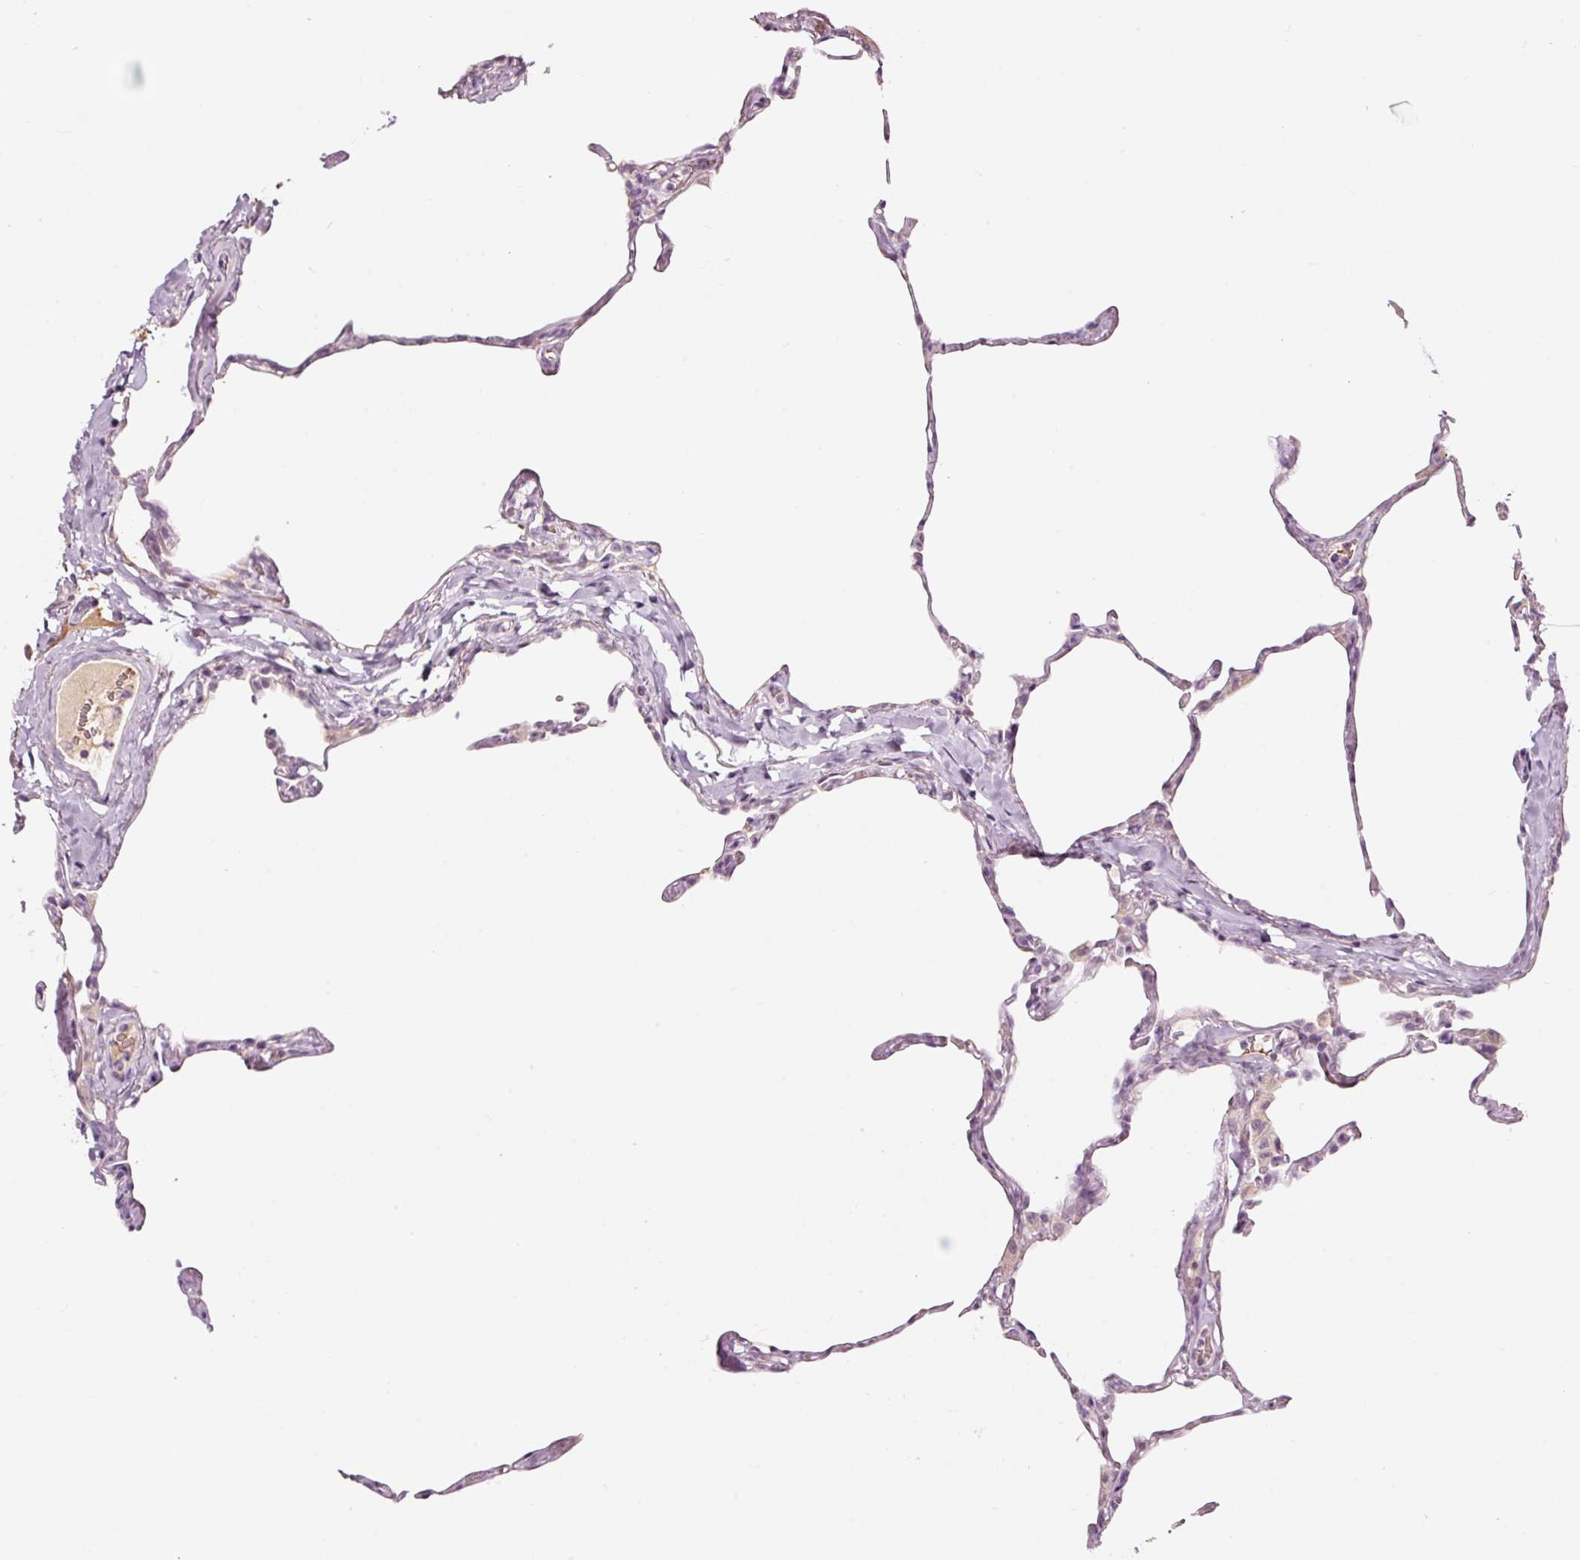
{"staining": {"intensity": "negative", "quantity": "none", "location": "none"}, "tissue": "lung", "cell_type": "Alveolar cells", "image_type": "normal", "snomed": [{"axis": "morphology", "description": "Normal tissue, NOS"}, {"axis": "topography", "description": "Lung"}], "caption": "Immunohistochemical staining of benign lung demonstrates no significant expression in alveolar cells. (DAB immunohistochemistry visualized using brightfield microscopy, high magnification).", "gene": "LDHAL6B", "patient": {"sex": "male", "age": 65}}